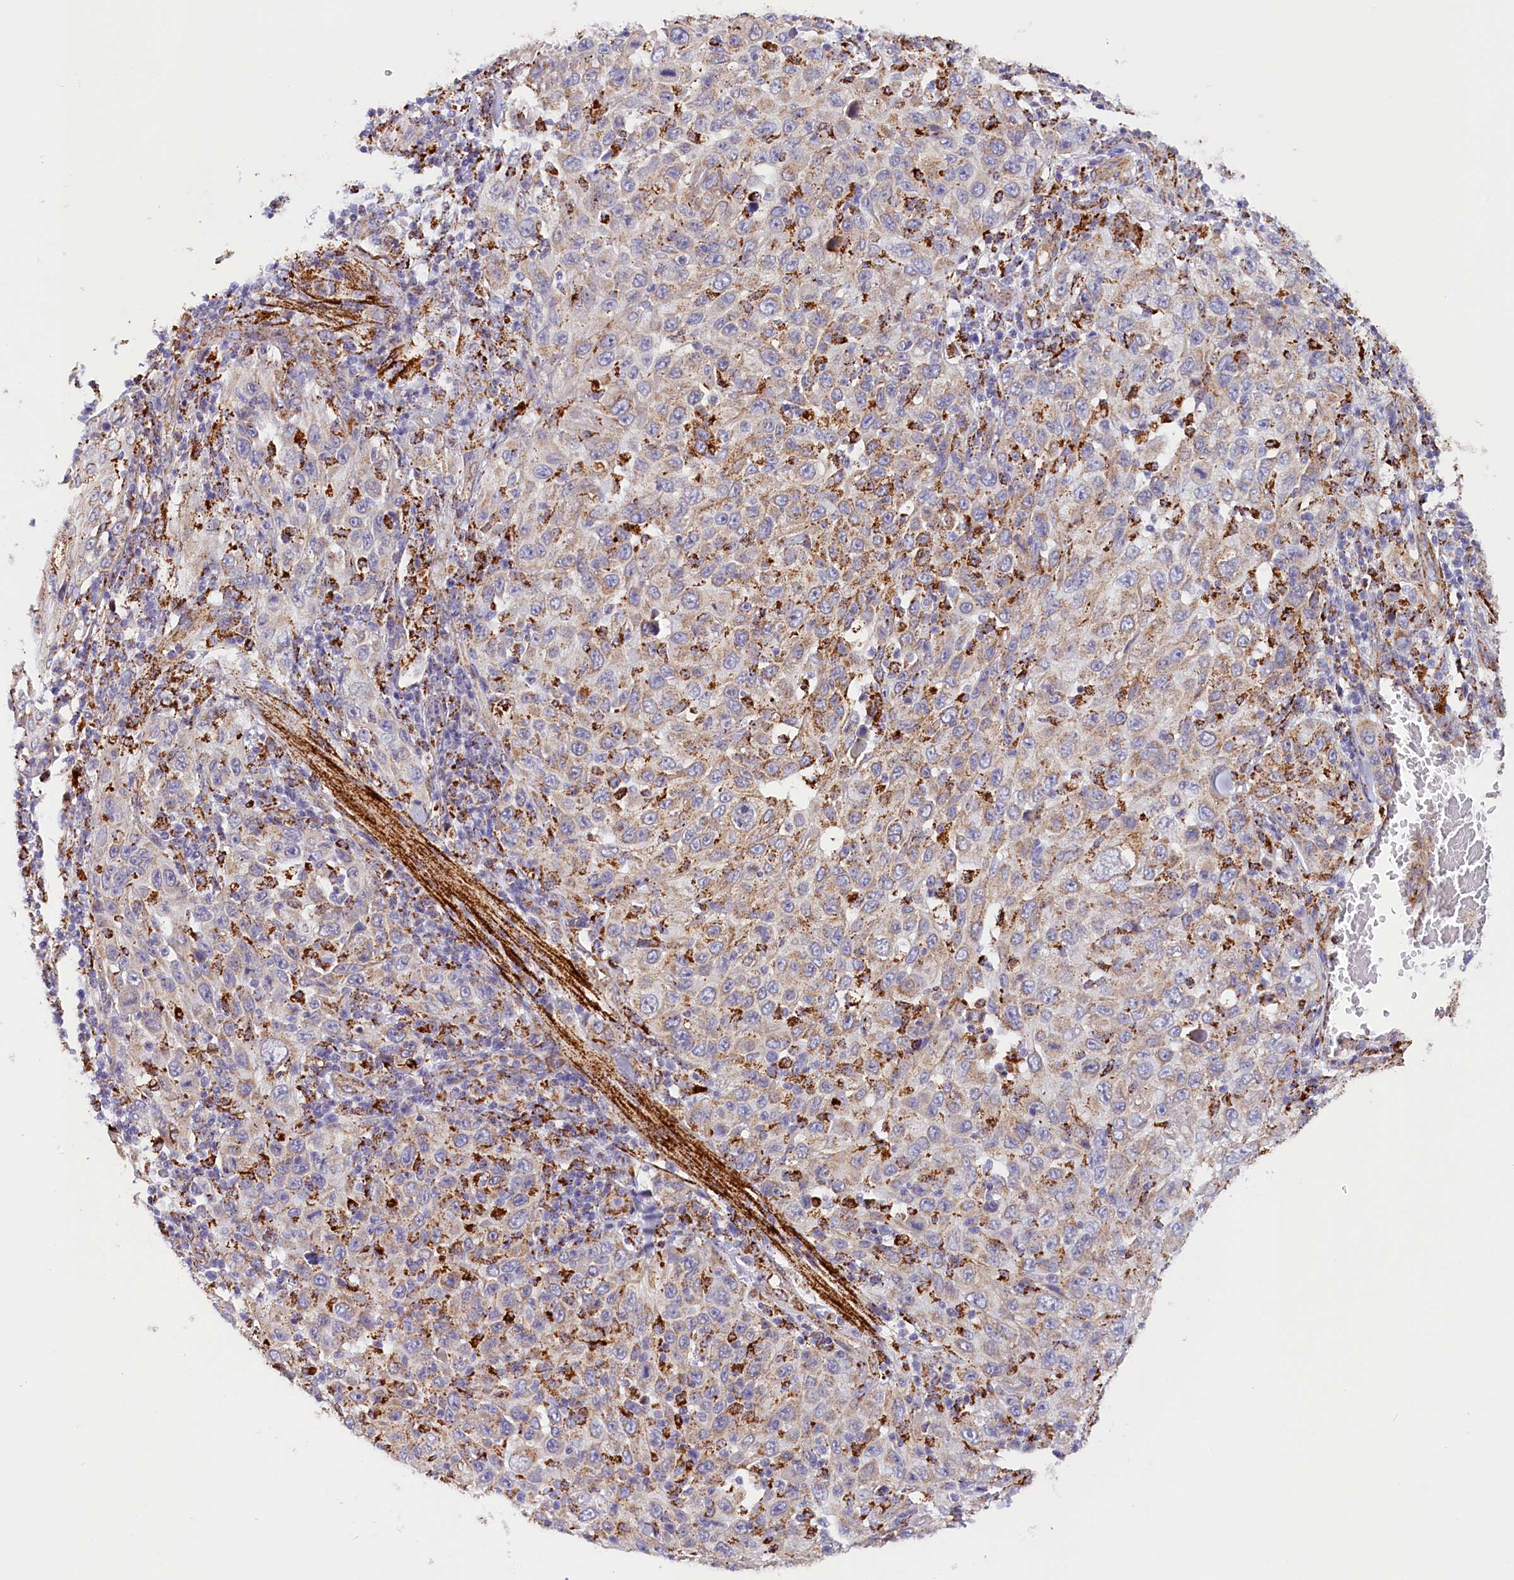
{"staining": {"intensity": "weak", "quantity": "<25%", "location": "cytoplasmic/membranous"}, "tissue": "skin cancer", "cell_type": "Tumor cells", "image_type": "cancer", "snomed": [{"axis": "morphology", "description": "Squamous cell carcinoma, NOS"}, {"axis": "topography", "description": "Skin"}], "caption": "Immunohistochemical staining of skin cancer (squamous cell carcinoma) exhibits no significant staining in tumor cells.", "gene": "AKTIP", "patient": {"sex": "female", "age": 88}}